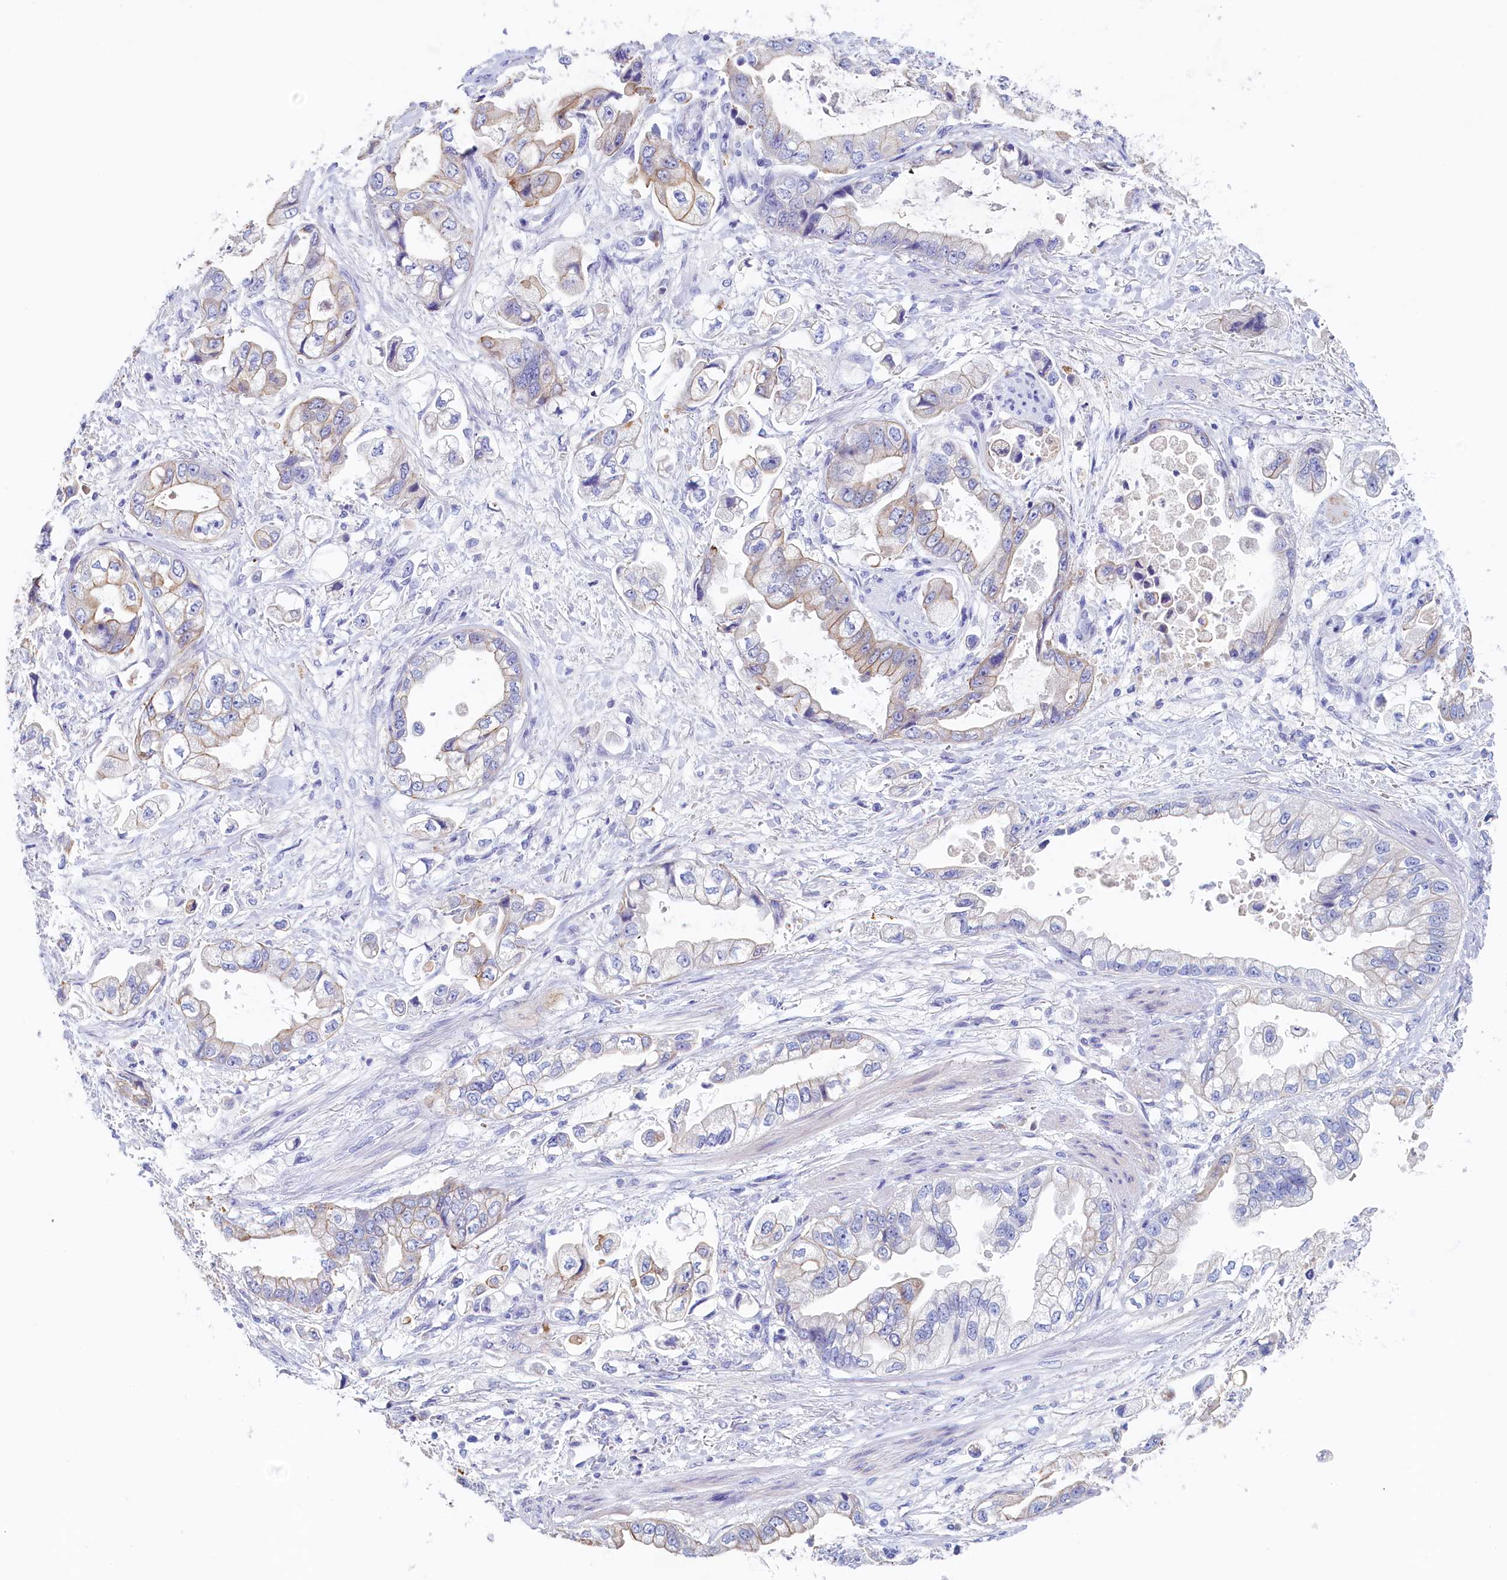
{"staining": {"intensity": "weak", "quantity": "<25%", "location": "cytoplasmic/membranous"}, "tissue": "stomach cancer", "cell_type": "Tumor cells", "image_type": "cancer", "snomed": [{"axis": "morphology", "description": "Adenocarcinoma, NOS"}, {"axis": "topography", "description": "Stomach"}], "caption": "Tumor cells show no significant protein staining in stomach cancer (adenocarcinoma). The staining is performed using DAB (3,3'-diaminobenzidine) brown chromogen with nuclei counter-stained in using hematoxylin.", "gene": "GUCA1C", "patient": {"sex": "male", "age": 62}}